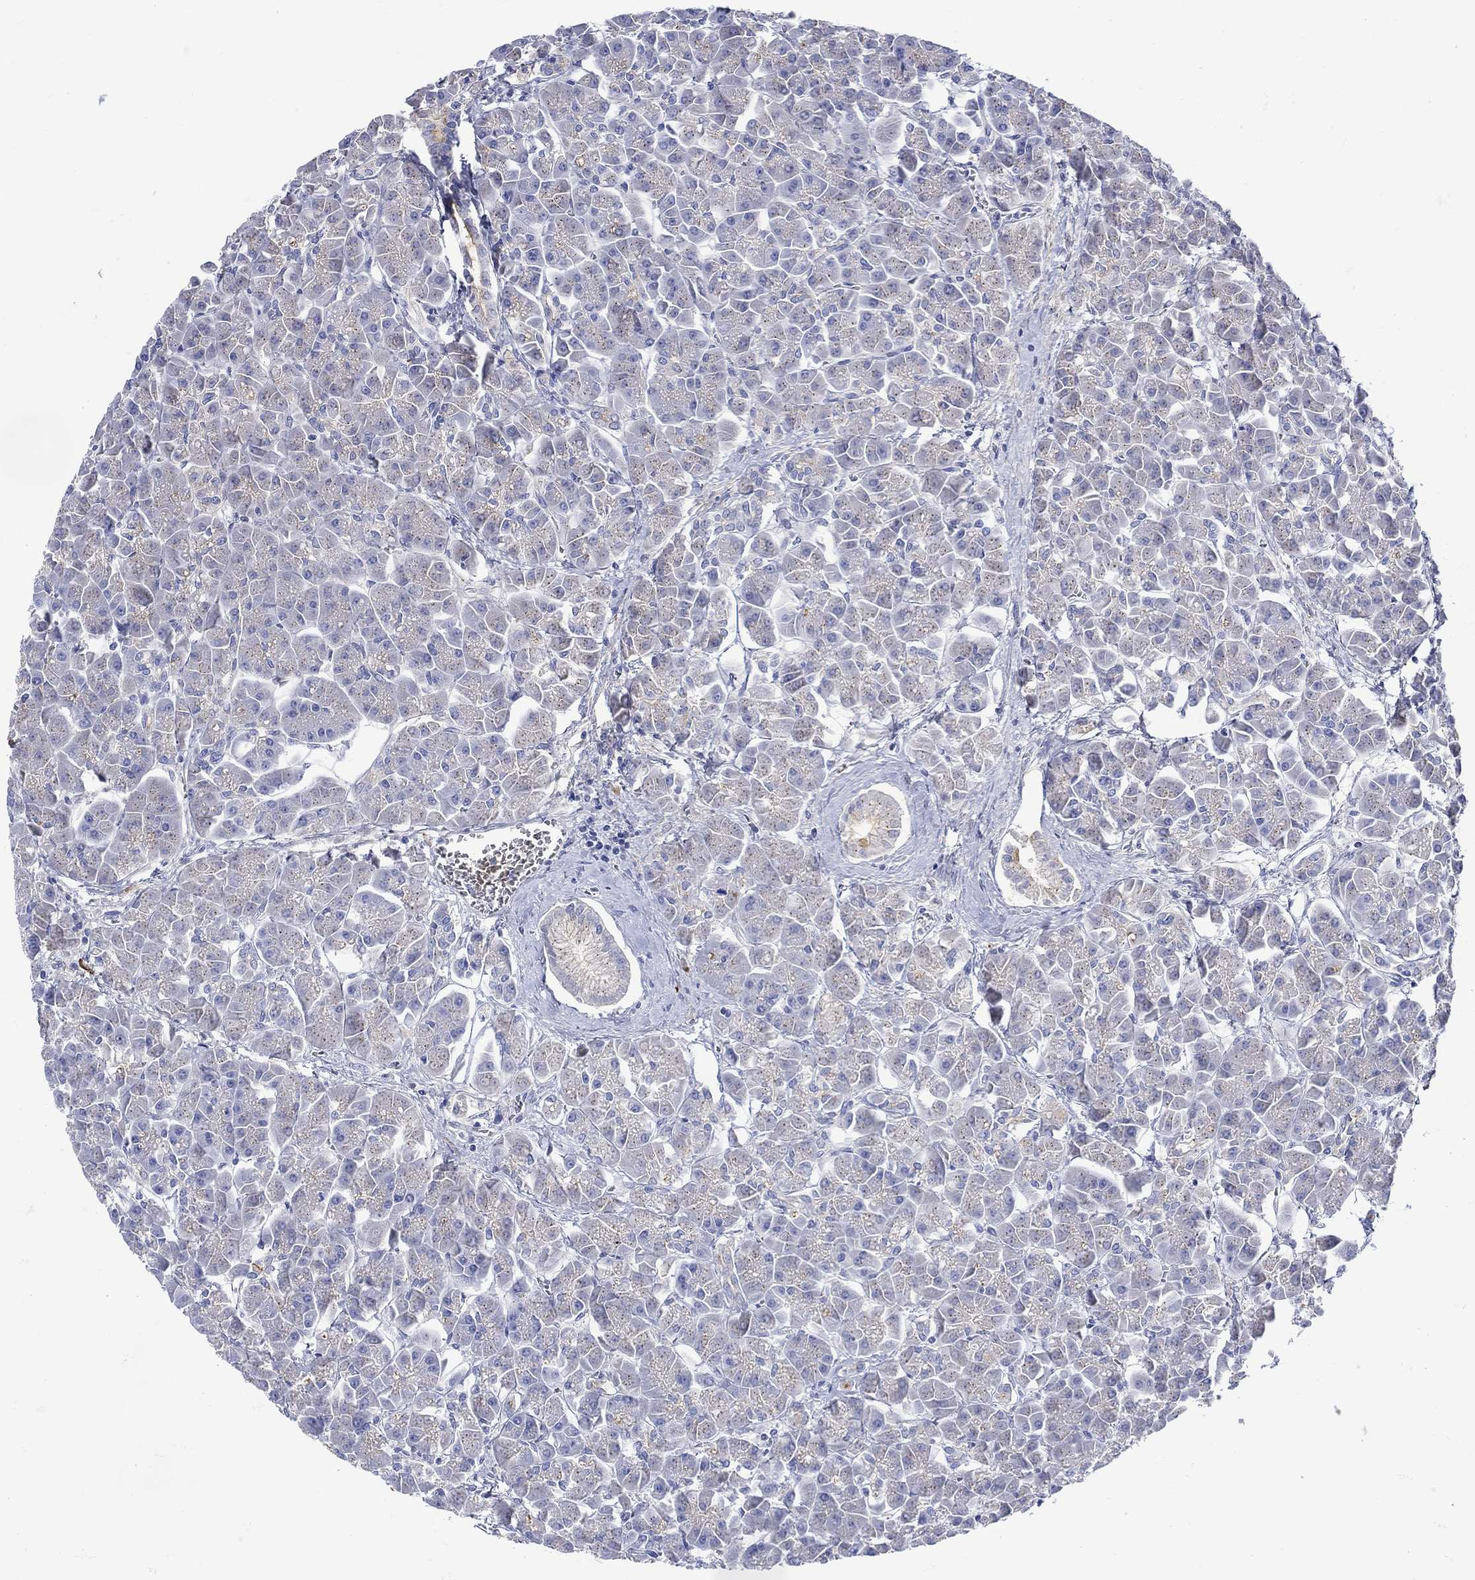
{"staining": {"intensity": "negative", "quantity": "none", "location": "none"}, "tissue": "pancreas", "cell_type": "Exocrine glandular cells", "image_type": "normal", "snomed": [{"axis": "morphology", "description": "Normal tissue, NOS"}, {"axis": "topography", "description": "Pancreas"}], "caption": "IHC of benign human pancreas exhibits no expression in exocrine glandular cells. The staining is performed using DAB (3,3'-diaminobenzidine) brown chromogen with nuclei counter-stained in using hematoxylin.", "gene": "ANKMY1", "patient": {"sex": "male", "age": 70}}